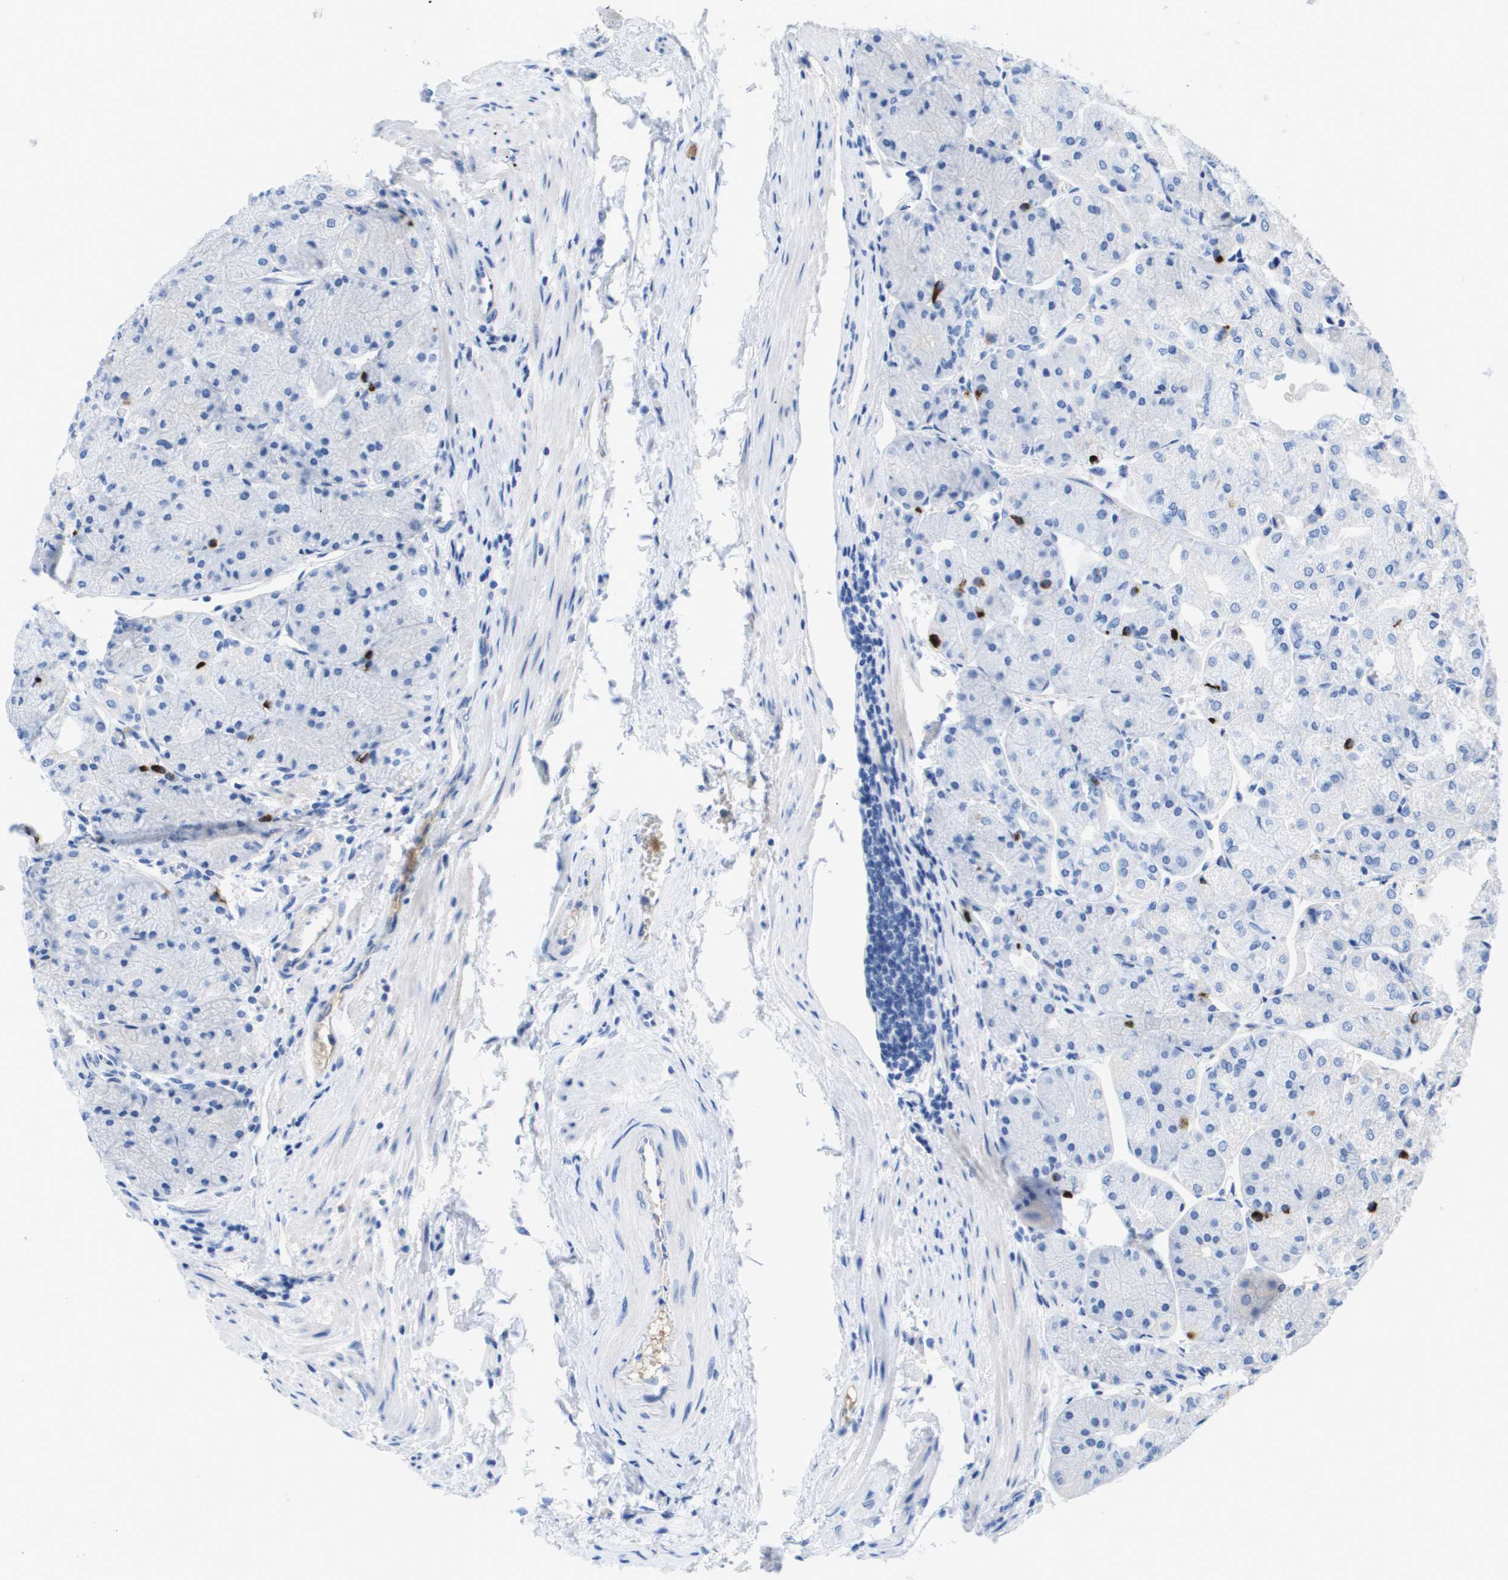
{"staining": {"intensity": "negative", "quantity": "none", "location": "none"}, "tissue": "stomach", "cell_type": "Glandular cells", "image_type": "normal", "snomed": [{"axis": "morphology", "description": "Normal tissue, NOS"}, {"axis": "topography", "description": "Stomach, upper"}], "caption": "High power microscopy micrograph of an immunohistochemistry (IHC) histopathology image of unremarkable stomach, revealing no significant positivity in glandular cells. (DAB immunohistochemistry (IHC) visualized using brightfield microscopy, high magnification).", "gene": "APOA1", "patient": {"sex": "male", "age": 72}}